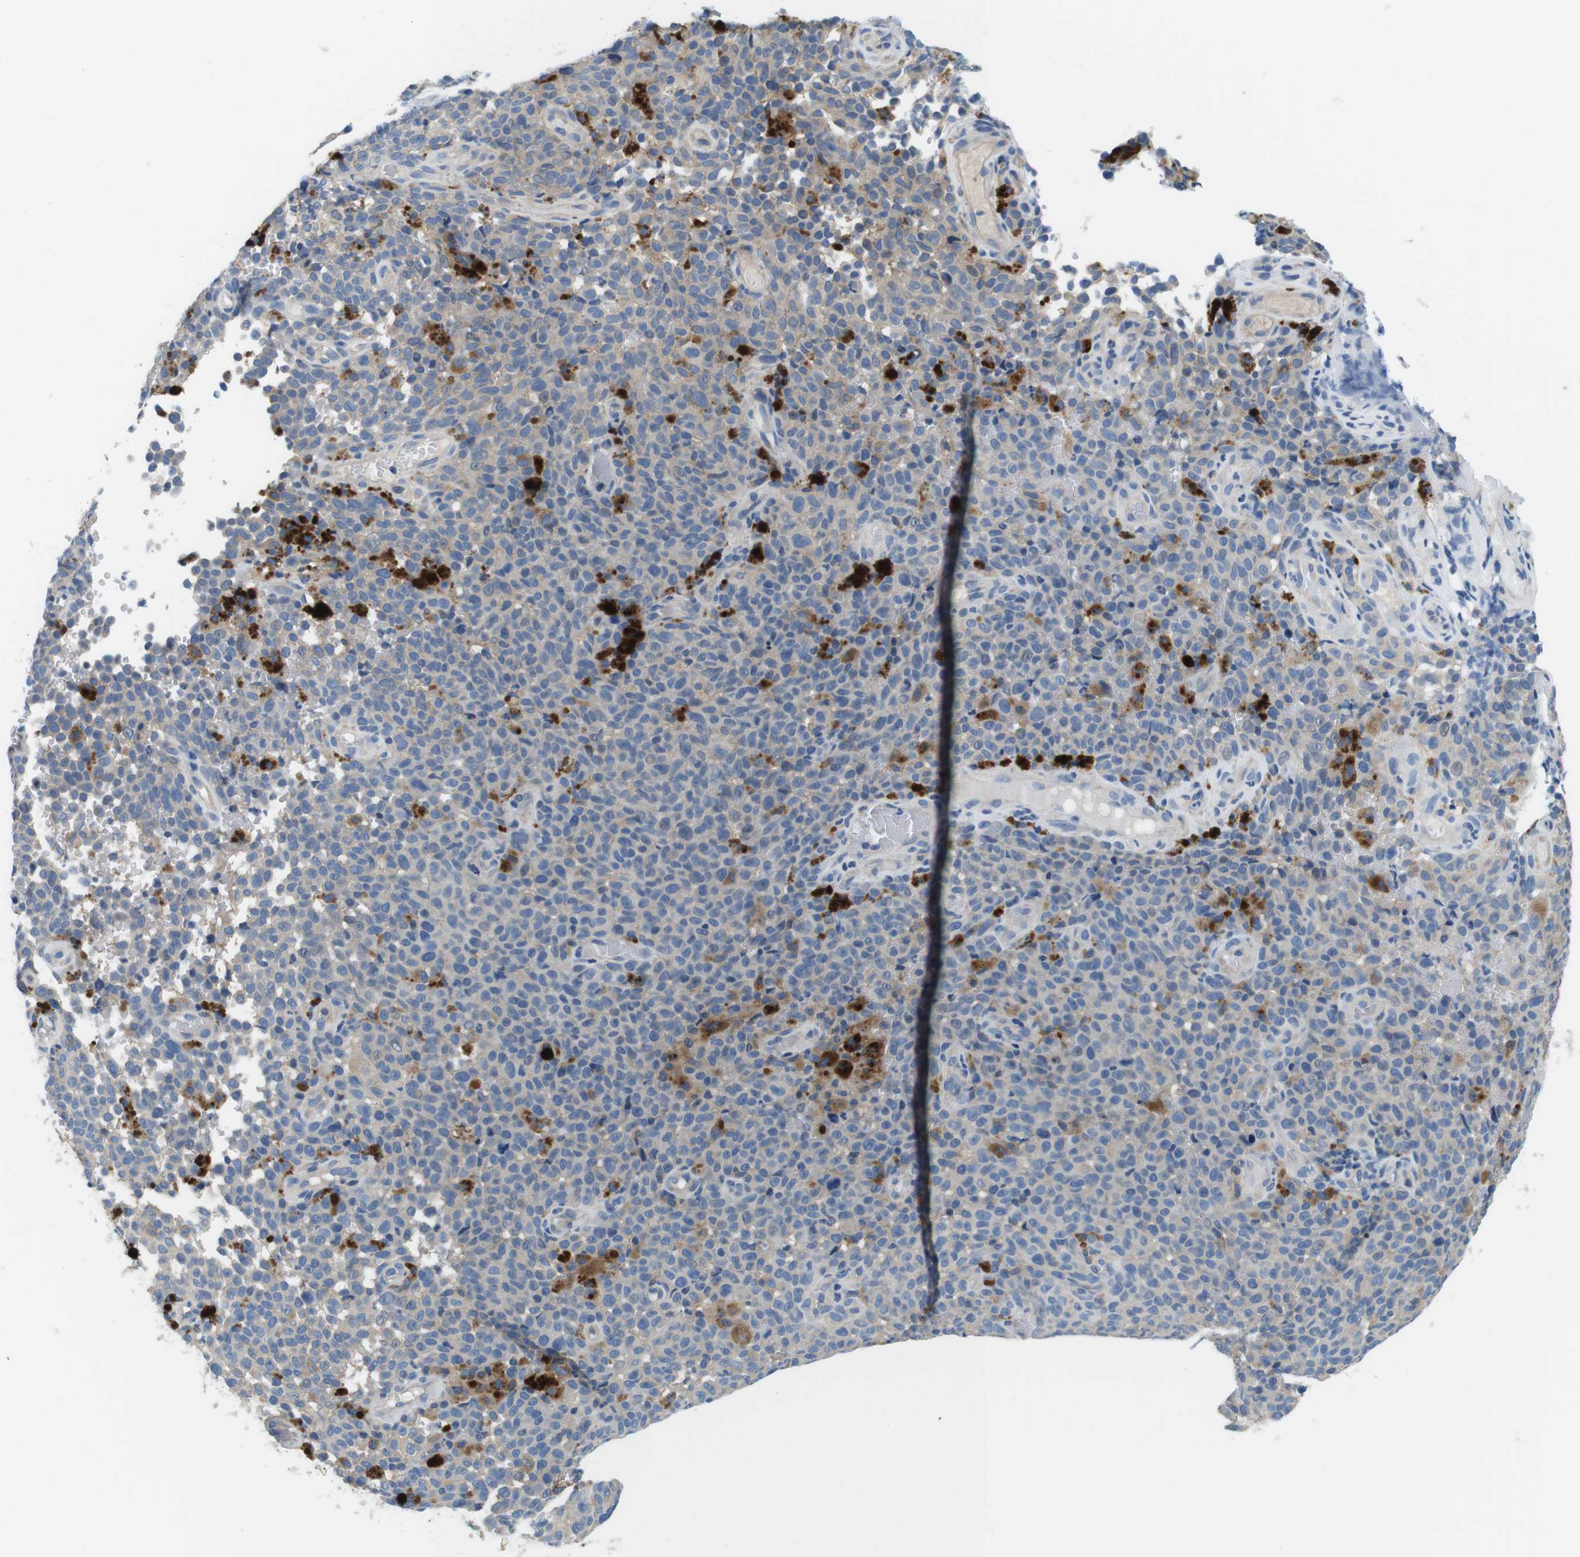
{"staining": {"intensity": "weak", "quantity": ">75%", "location": "cytoplasmic/membranous"}, "tissue": "melanoma", "cell_type": "Tumor cells", "image_type": "cancer", "snomed": [{"axis": "morphology", "description": "Malignant melanoma, NOS"}, {"axis": "topography", "description": "Skin"}], "caption": "Human malignant melanoma stained for a protein (brown) shows weak cytoplasmic/membranous positive positivity in approximately >75% of tumor cells.", "gene": "DENND4C", "patient": {"sex": "female", "age": 82}}